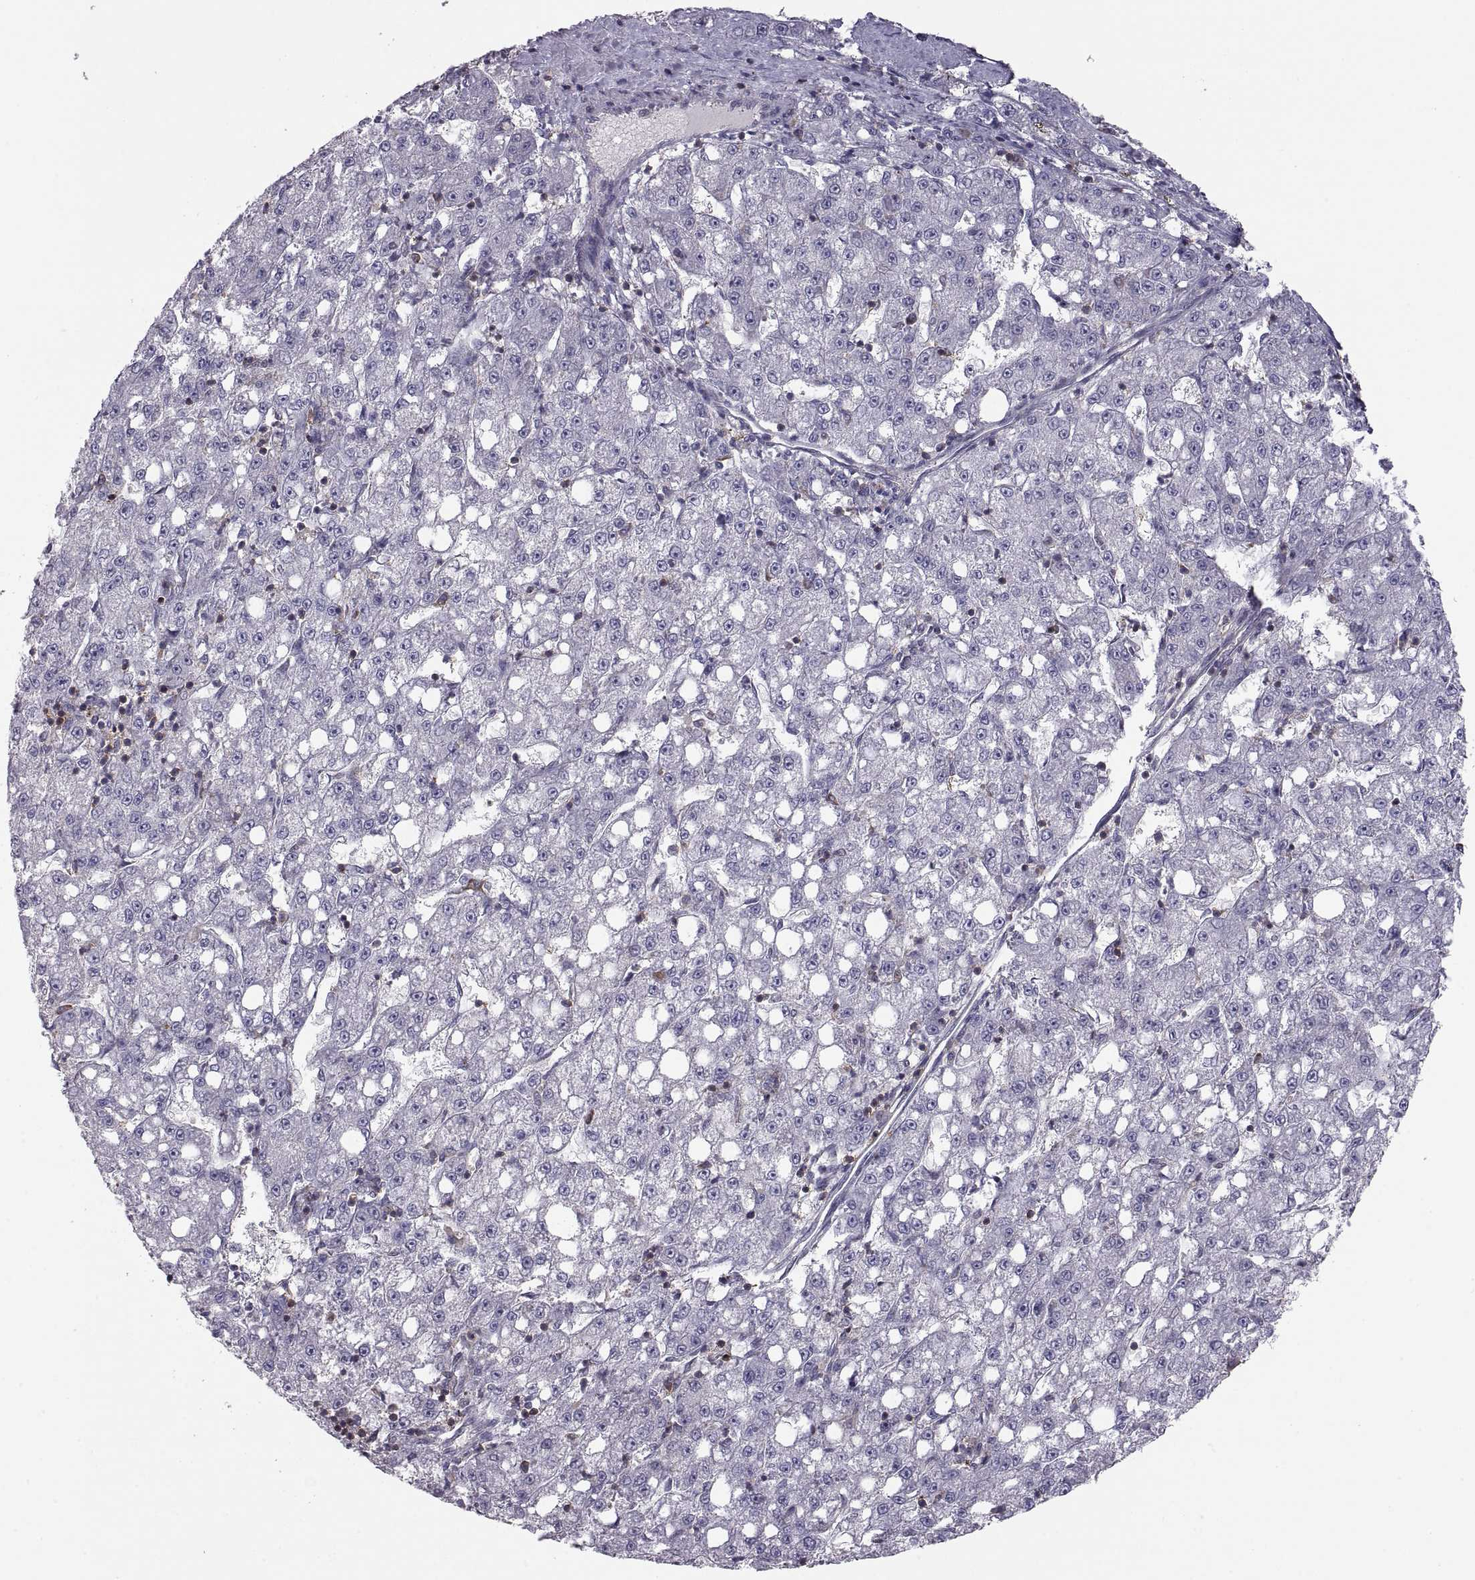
{"staining": {"intensity": "negative", "quantity": "none", "location": "none"}, "tissue": "liver cancer", "cell_type": "Tumor cells", "image_type": "cancer", "snomed": [{"axis": "morphology", "description": "Carcinoma, Hepatocellular, NOS"}, {"axis": "topography", "description": "Liver"}], "caption": "The immunohistochemistry histopathology image has no significant expression in tumor cells of liver cancer tissue. The staining is performed using DAB (3,3'-diaminobenzidine) brown chromogen with nuclei counter-stained in using hematoxylin.", "gene": "EZR", "patient": {"sex": "female", "age": 65}}